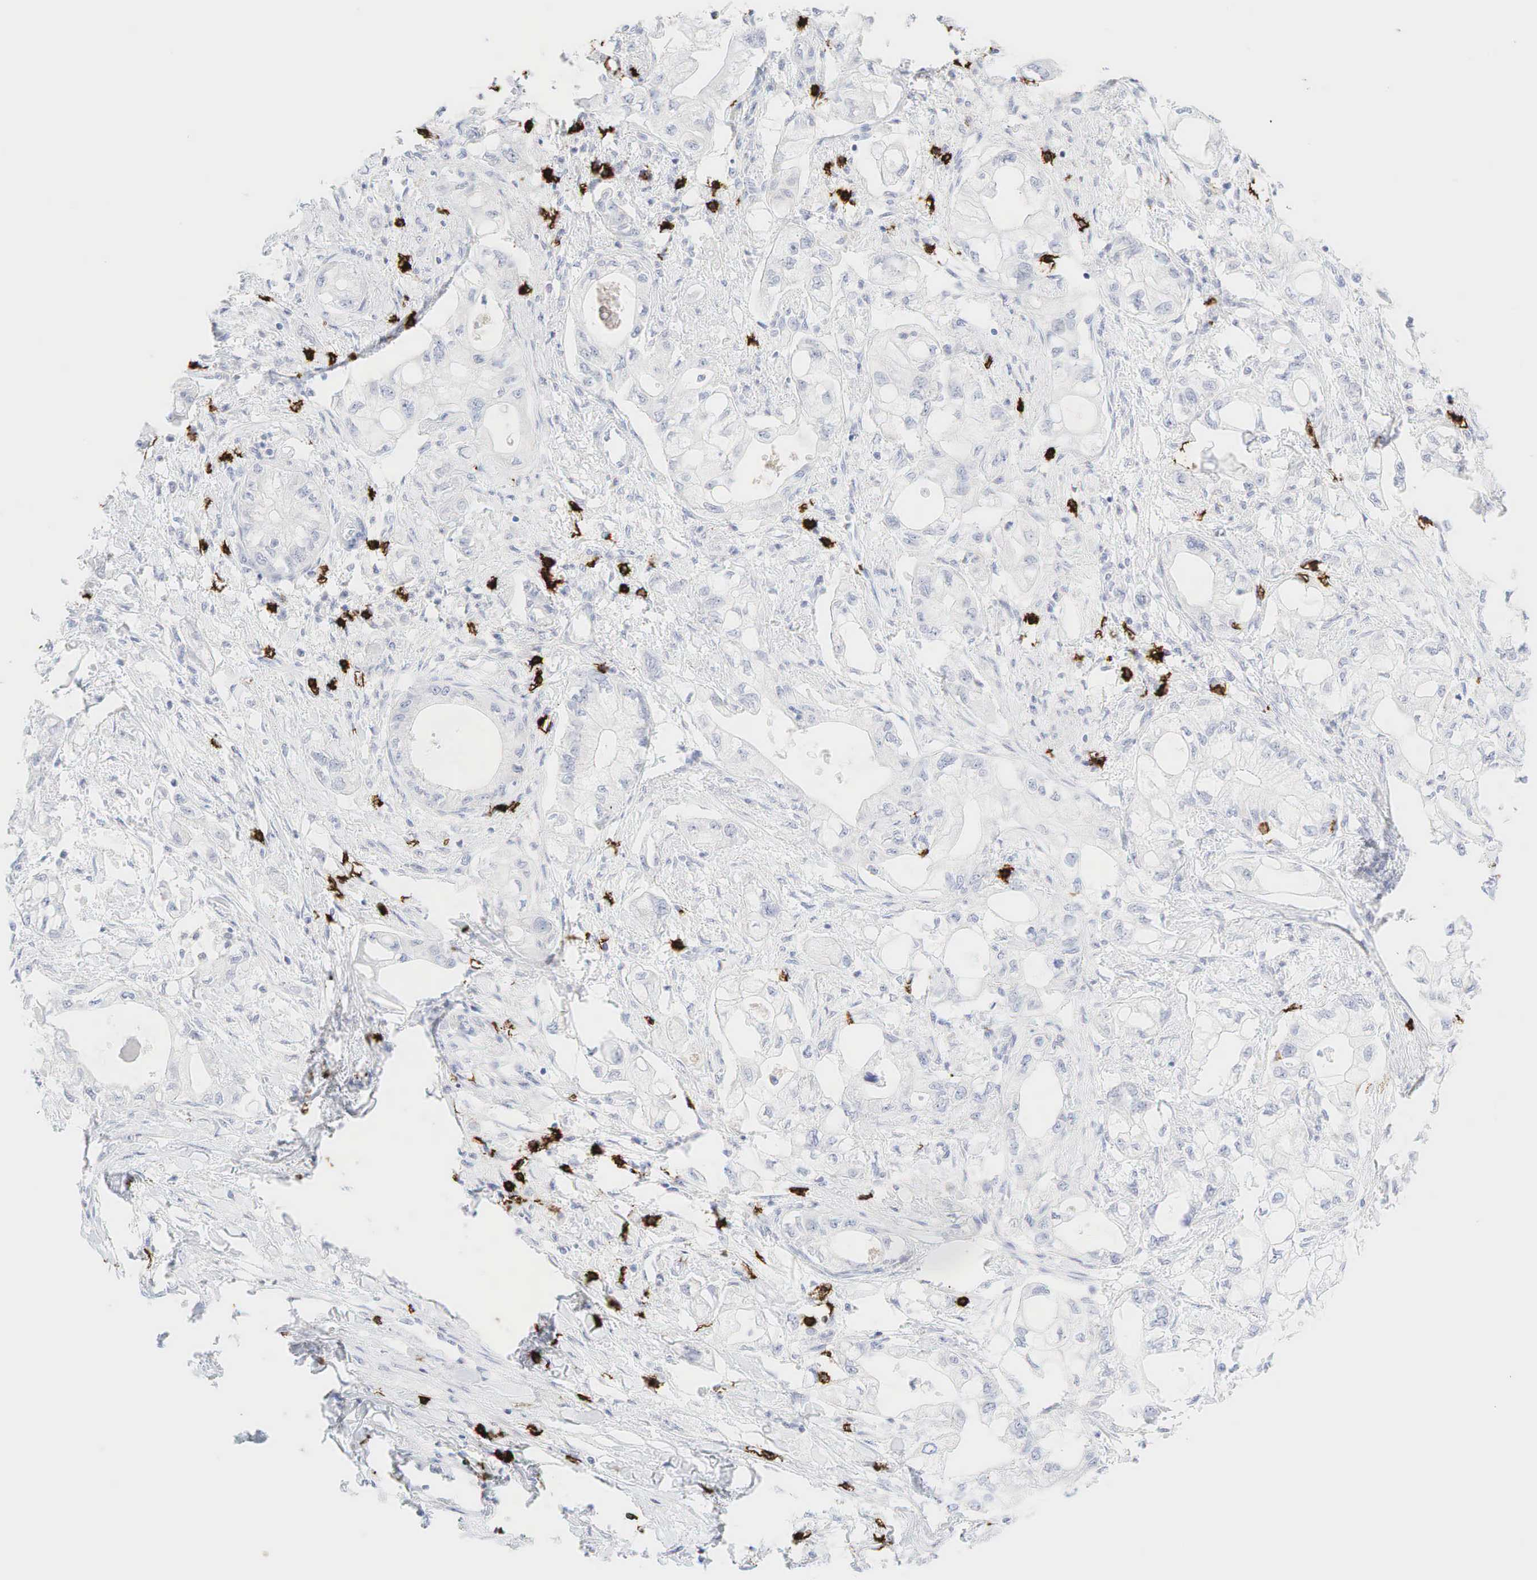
{"staining": {"intensity": "negative", "quantity": "none", "location": "none"}, "tissue": "pancreatic cancer", "cell_type": "Tumor cells", "image_type": "cancer", "snomed": [{"axis": "morphology", "description": "Adenocarcinoma, NOS"}, {"axis": "topography", "description": "Pancreas"}], "caption": "An image of pancreatic cancer (adenocarcinoma) stained for a protein reveals no brown staining in tumor cells. (DAB immunohistochemistry with hematoxylin counter stain).", "gene": "CD8A", "patient": {"sex": "male", "age": 79}}